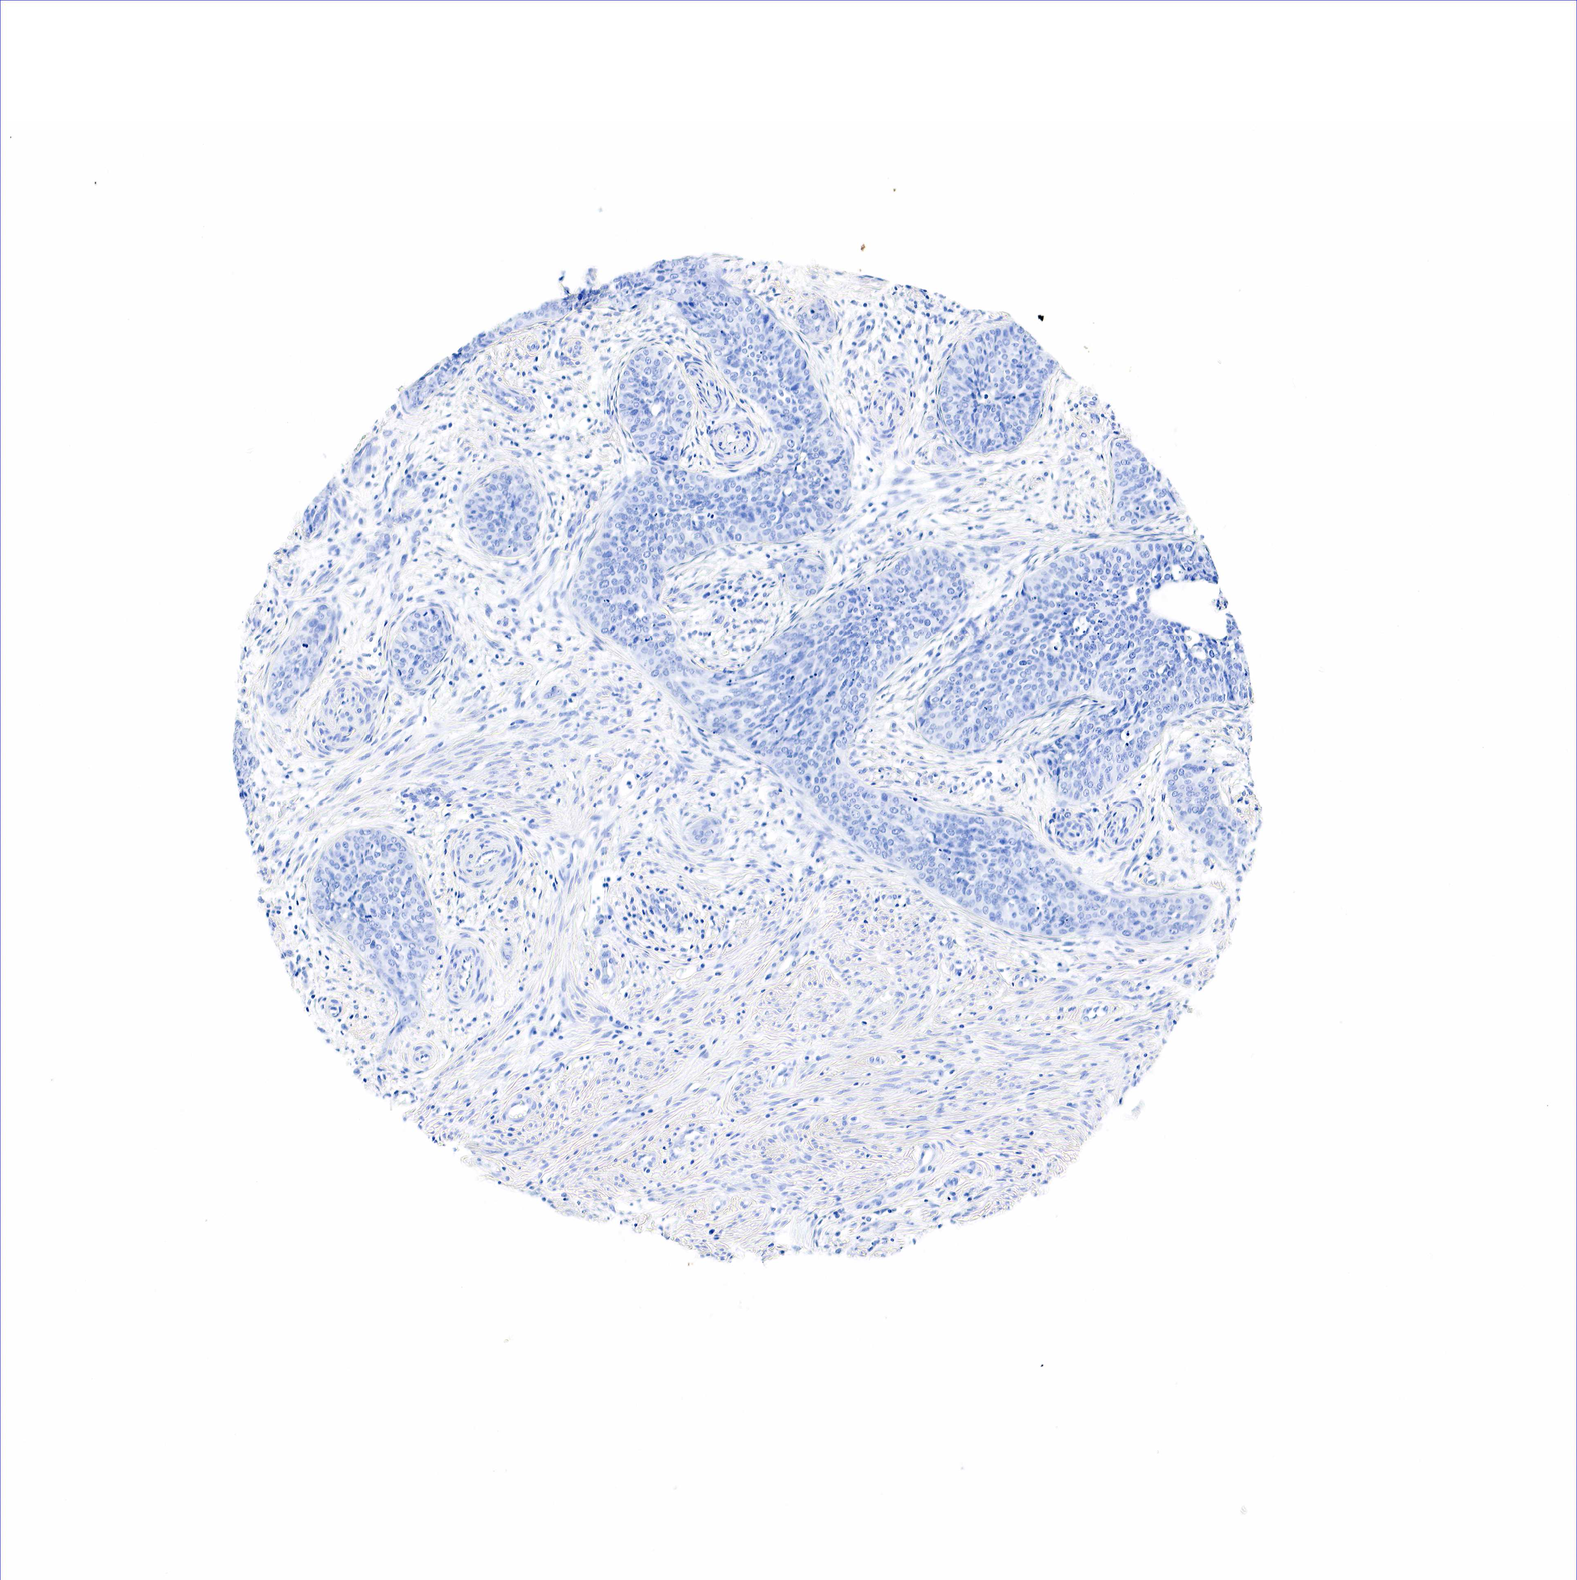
{"staining": {"intensity": "negative", "quantity": "none", "location": "none"}, "tissue": "cervical cancer", "cell_type": "Tumor cells", "image_type": "cancer", "snomed": [{"axis": "morphology", "description": "Squamous cell carcinoma, NOS"}, {"axis": "topography", "description": "Cervix"}], "caption": "Immunohistochemical staining of human squamous cell carcinoma (cervical) displays no significant staining in tumor cells.", "gene": "ACP3", "patient": {"sex": "female", "age": 34}}